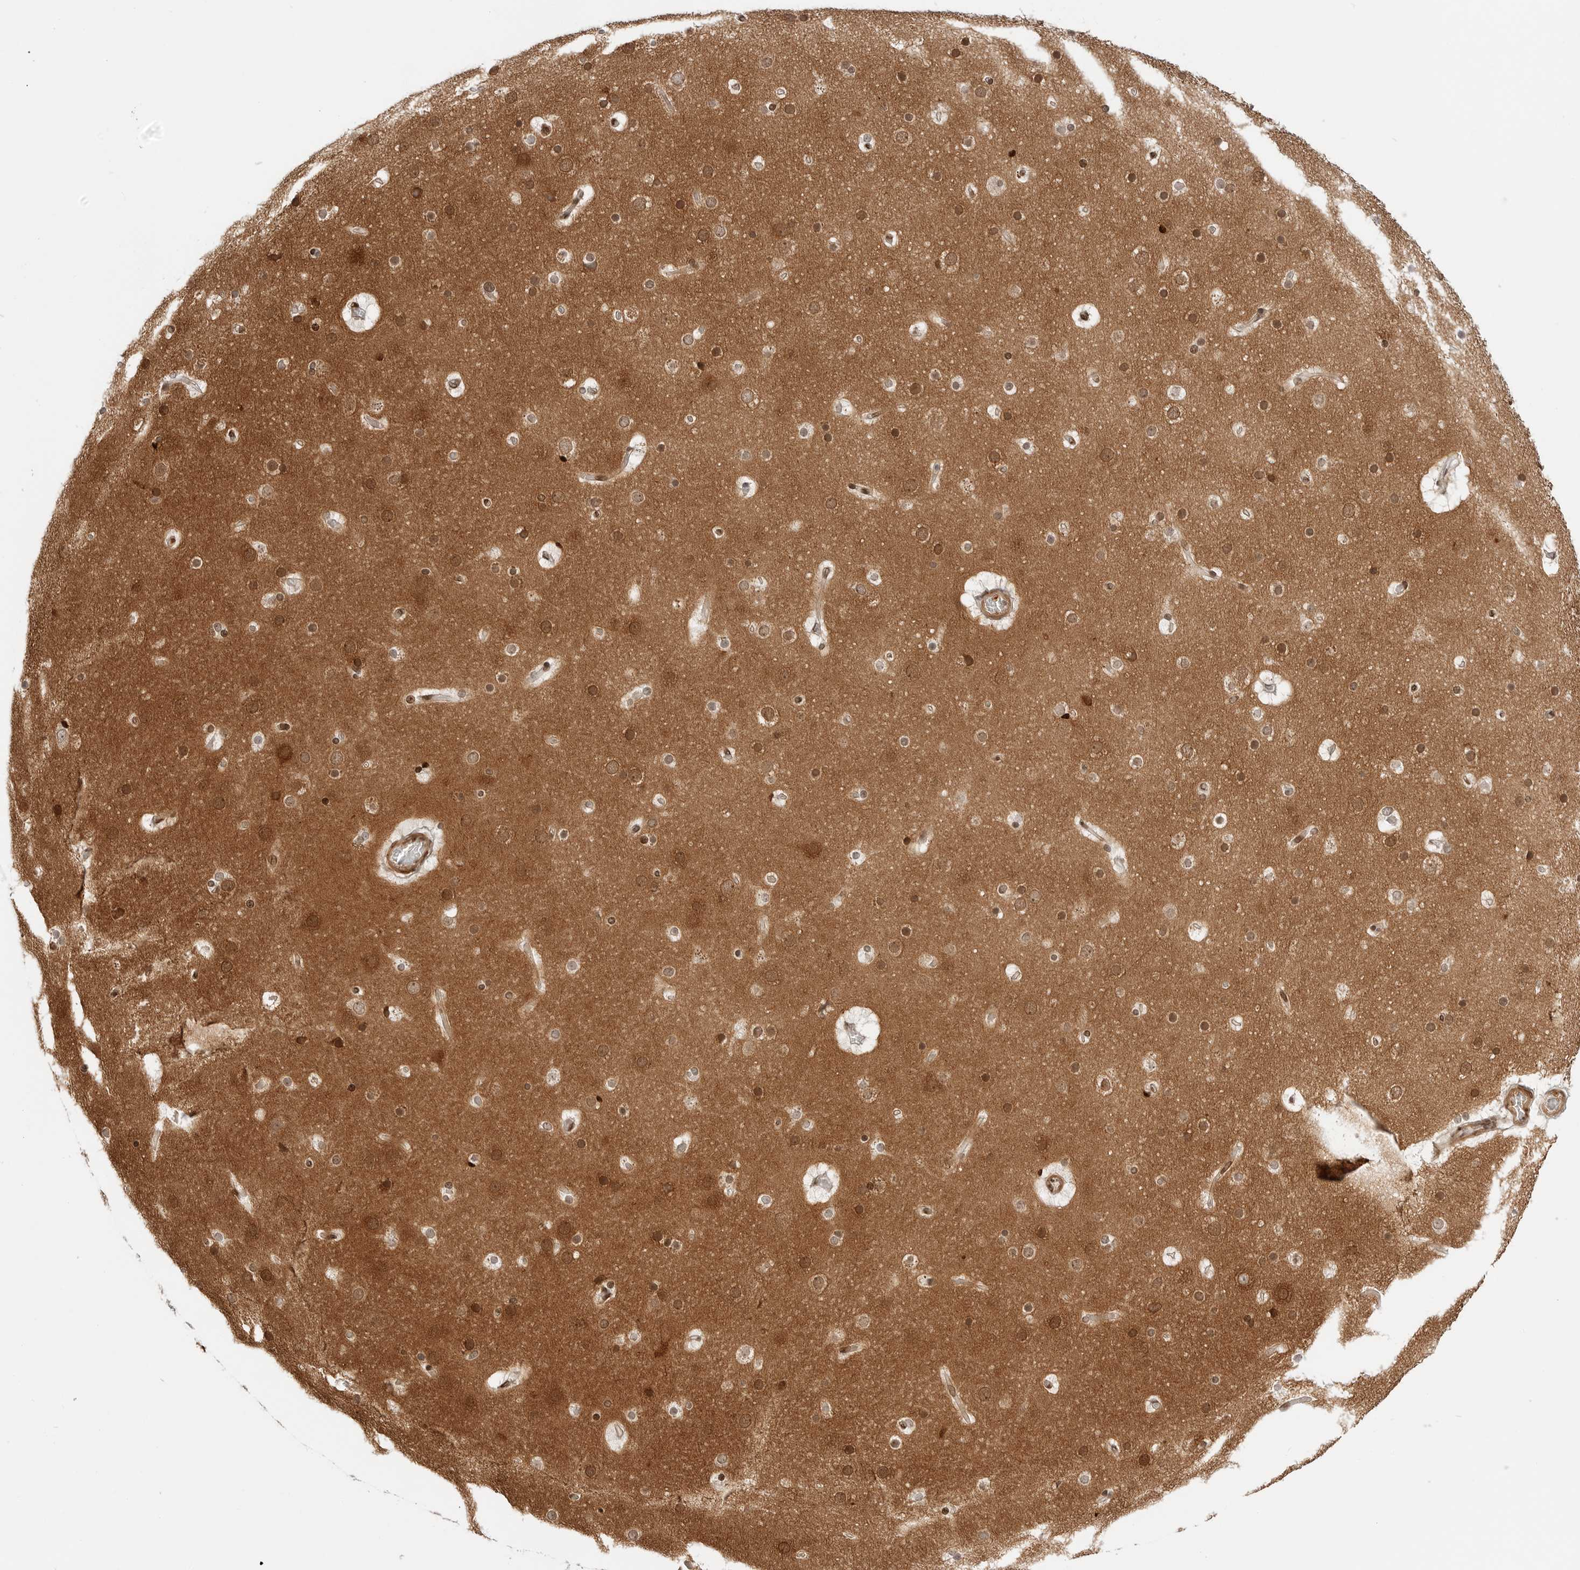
{"staining": {"intensity": "weak", "quantity": "25%-75%", "location": "cytoplasmic/membranous"}, "tissue": "cerebral cortex", "cell_type": "Endothelial cells", "image_type": "normal", "snomed": [{"axis": "morphology", "description": "Normal tissue, NOS"}, {"axis": "topography", "description": "Cerebral cortex"}], "caption": "IHC staining of benign cerebral cortex, which displays low levels of weak cytoplasmic/membranous positivity in about 25%-75% of endothelial cells indicating weak cytoplasmic/membranous protein positivity. The staining was performed using DAB (3,3'-diaminobenzidine) (brown) for protein detection and nuclei were counterstained in hematoxylin (blue).", "gene": "SPIDR", "patient": {"sex": "male", "age": 57}}